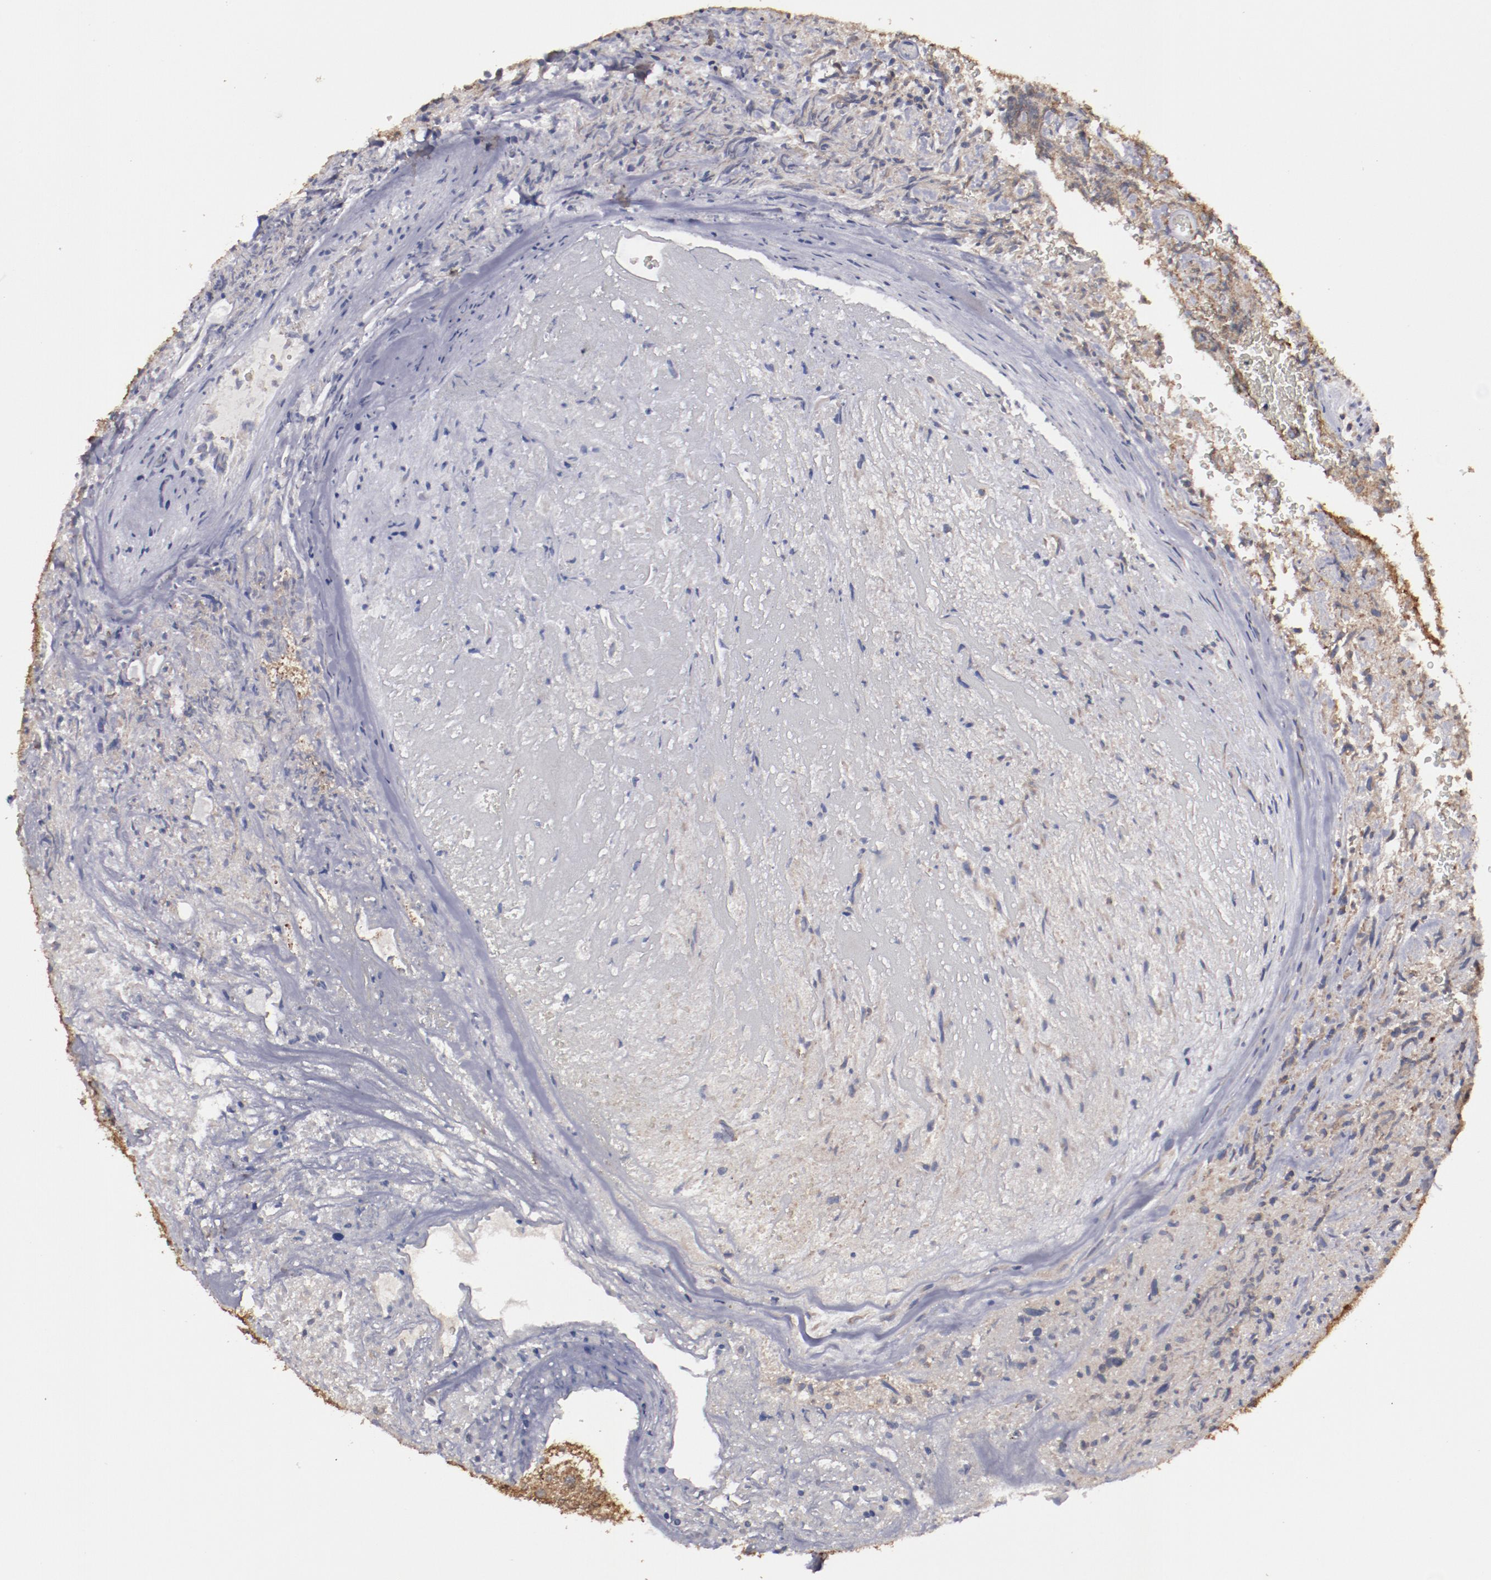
{"staining": {"intensity": "moderate", "quantity": "<25%", "location": "cytoplasmic/membranous"}, "tissue": "glioma", "cell_type": "Tumor cells", "image_type": "cancer", "snomed": [{"axis": "morphology", "description": "Normal tissue, NOS"}, {"axis": "morphology", "description": "Glioma, malignant, High grade"}, {"axis": "topography", "description": "Cerebral cortex"}], "caption": "This photomicrograph exhibits glioma stained with immunohistochemistry to label a protein in brown. The cytoplasmic/membranous of tumor cells show moderate positivity for the protein. Nuclei are counter-stained blue.", "gene": "RPS4Y1", "patient": {"sex": "male", "age": 75}}